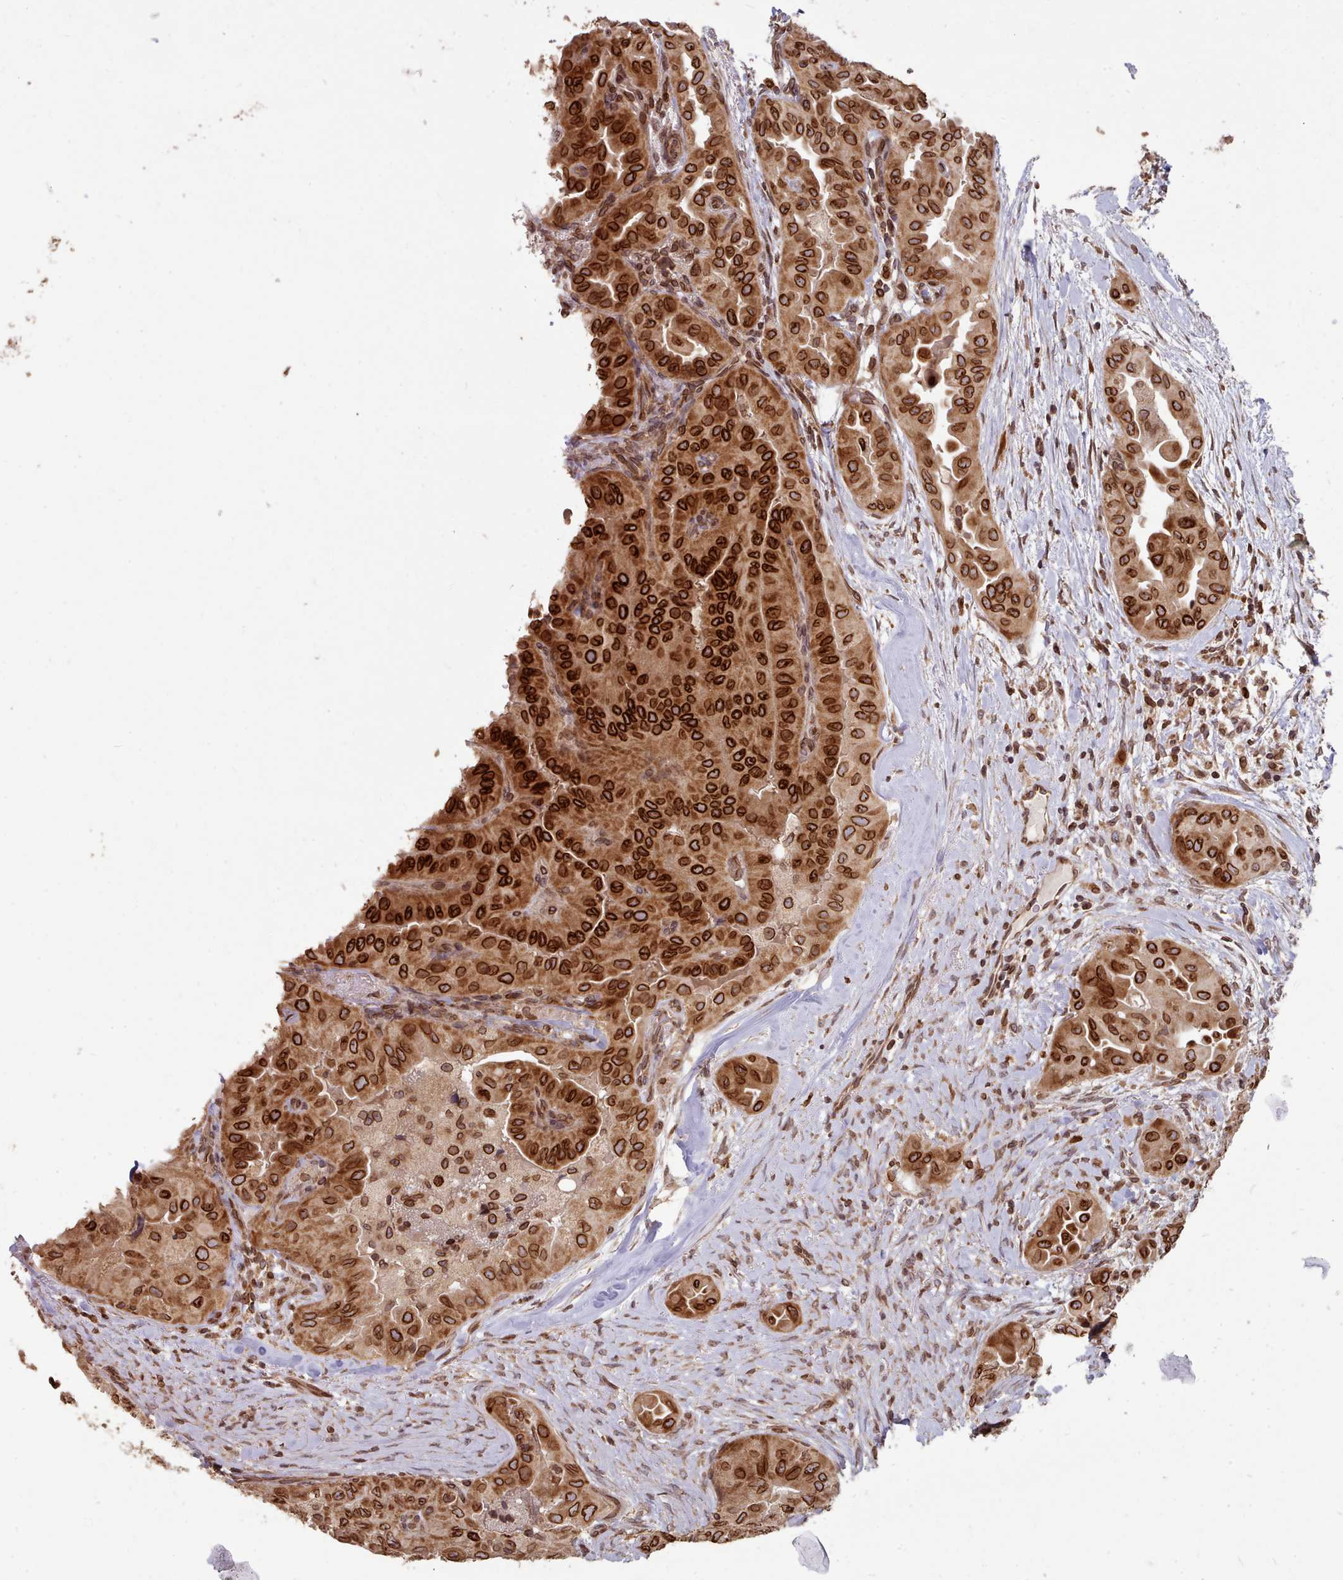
{"staining": {"intensity": "strong", "quantity": ">75%", "location": "cytoplasmic/membranous,nuclear"}, "tissue": "thyroid cancer", "cell_type": "Tumor cells", "image_type": "cancer", "snomed": [{"axis": "morphology", "description": "Normal tissue, NOS"}, {"axis": "morphology", "description": "Papillary adenocarcinoma, NOS"}, {"axis": "topography", "description": "Thyroid gland"}], "caption": "Protein staining reveals strong cytoplasmic/membranous and nuclear expression in about >75% of tumor cells in thyroid papillary adenocarcinoma. (DAB IHC, brown staining for protein, blue staining for nuclei).", "gene": "TOR1AIP1", "patient": {"sex": "female", "age": 59}}